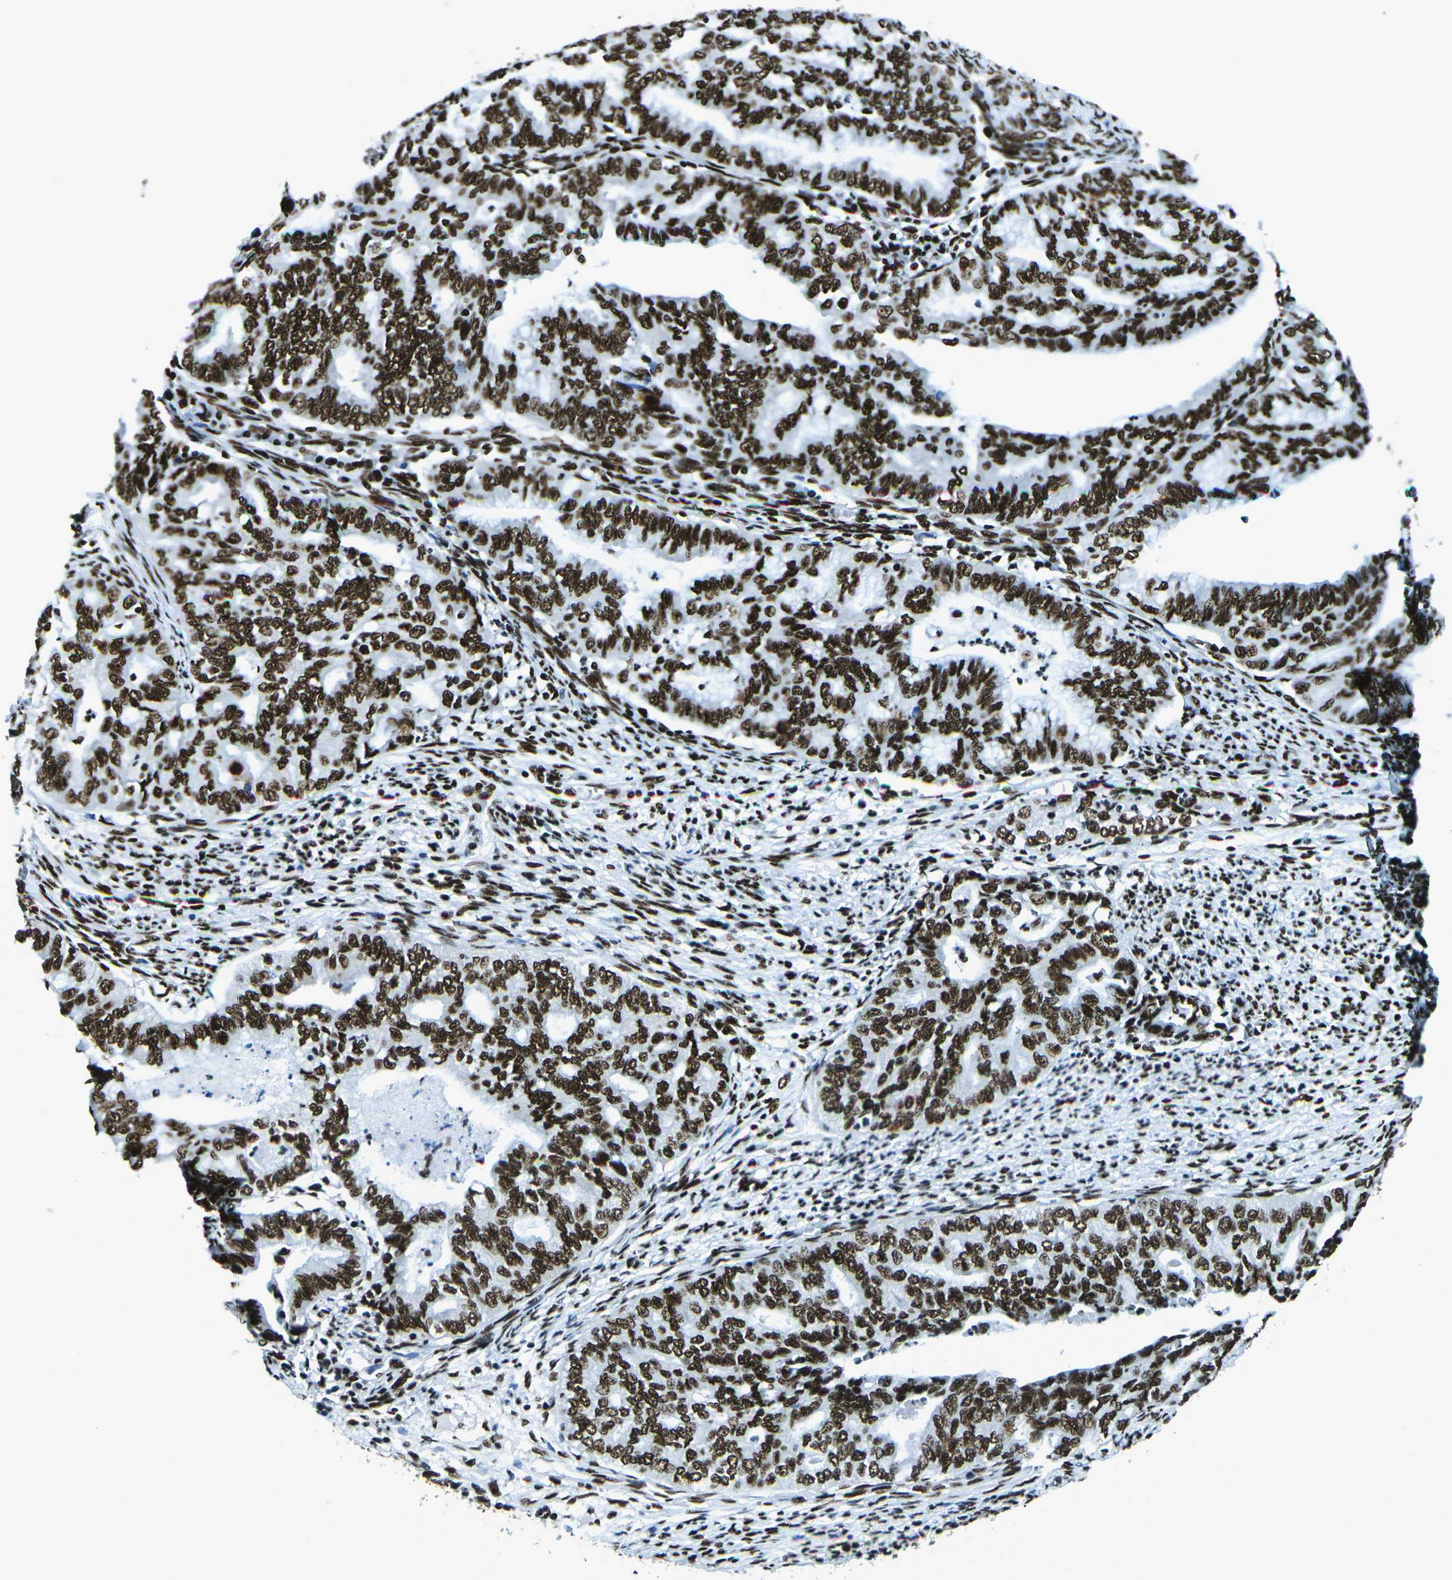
{"staining": {"intensity": "strong", "quantity": ">75%", "location": "cytoplasmic/membranous,nuclear"}, "tissue": "endometrial cancer", "cell_type": "Tumor cells", "image_type": "cancer", "snomed": [{"axis": "morphology", "description": "Adenocarcinoma, NOS"}, {"axis": "topography", "description": "Endometrium"}], "caption": "Immunohistochemical staining of human endometrial adenocarcinoma displays high levels of strong cytoplasmic/membranous and nuclear protein staining in approximately >75% of tumor cells.", "gene": "HNRNPL", "patient": {"sex": "female", "age": 79}}